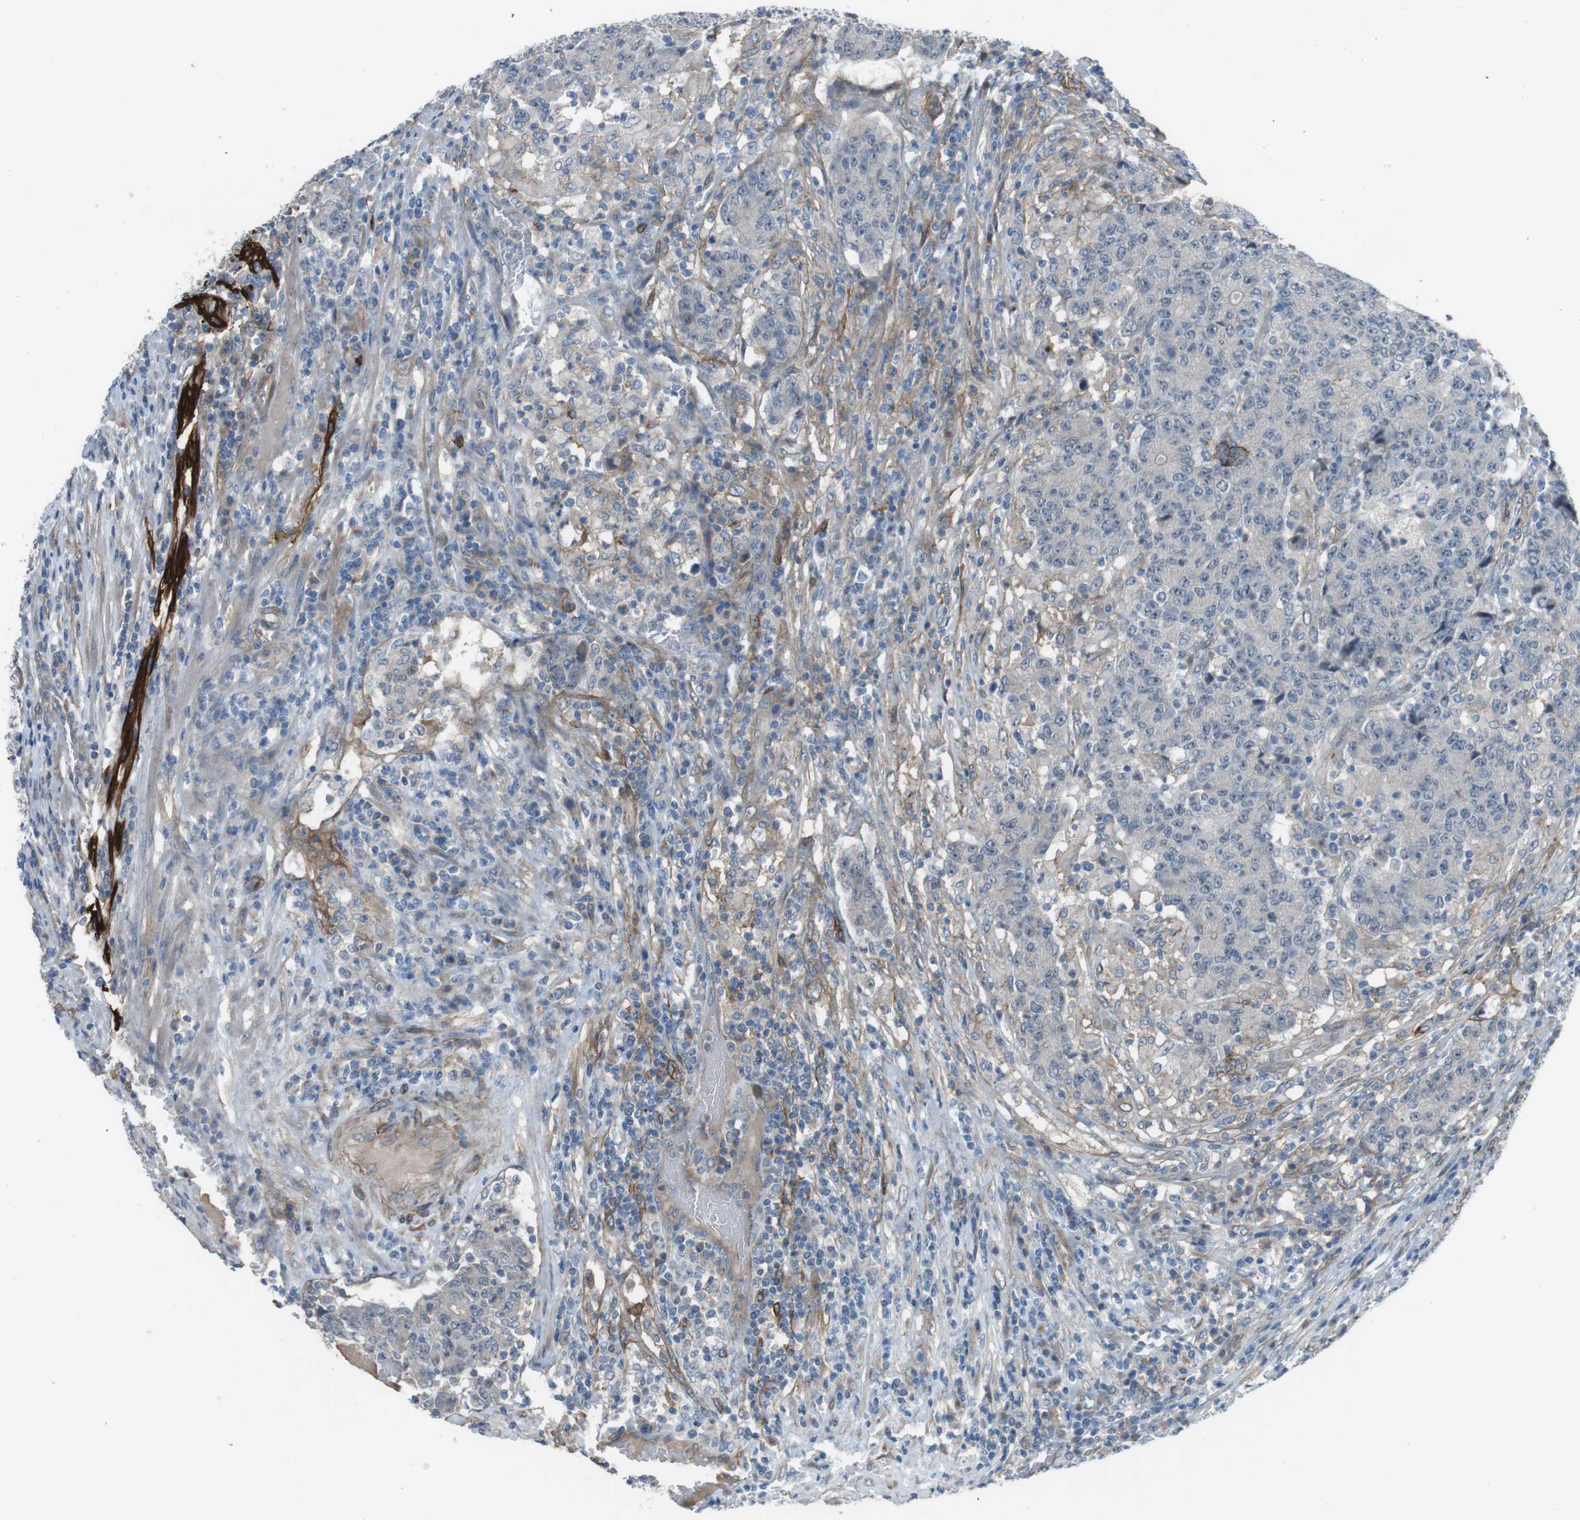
{"staining": {"intensity": "weak", "quantity": "<25%", "location": "cytoplasmic/membranous"}, "tissue": "colorectal cancer", "cell_type": "Tumor cells", "image_type": "cancer", "snomed": [{"axis": "morphology", "description": "Normal tissue, NOS"}, {"axis": "morphology", "description": "Adenocarcinoma, NOS"}, {"axis": "topography", "description": "Colon"}], "caption": "Adenocarcinoma (colorectal) was stained to show a protein in brown. There is no significant positivity in tumor cells. (DAB immunohistochemistry, high magnification).", "gene": "ANK2", "patient": {"sex": "female", "age": 75}}